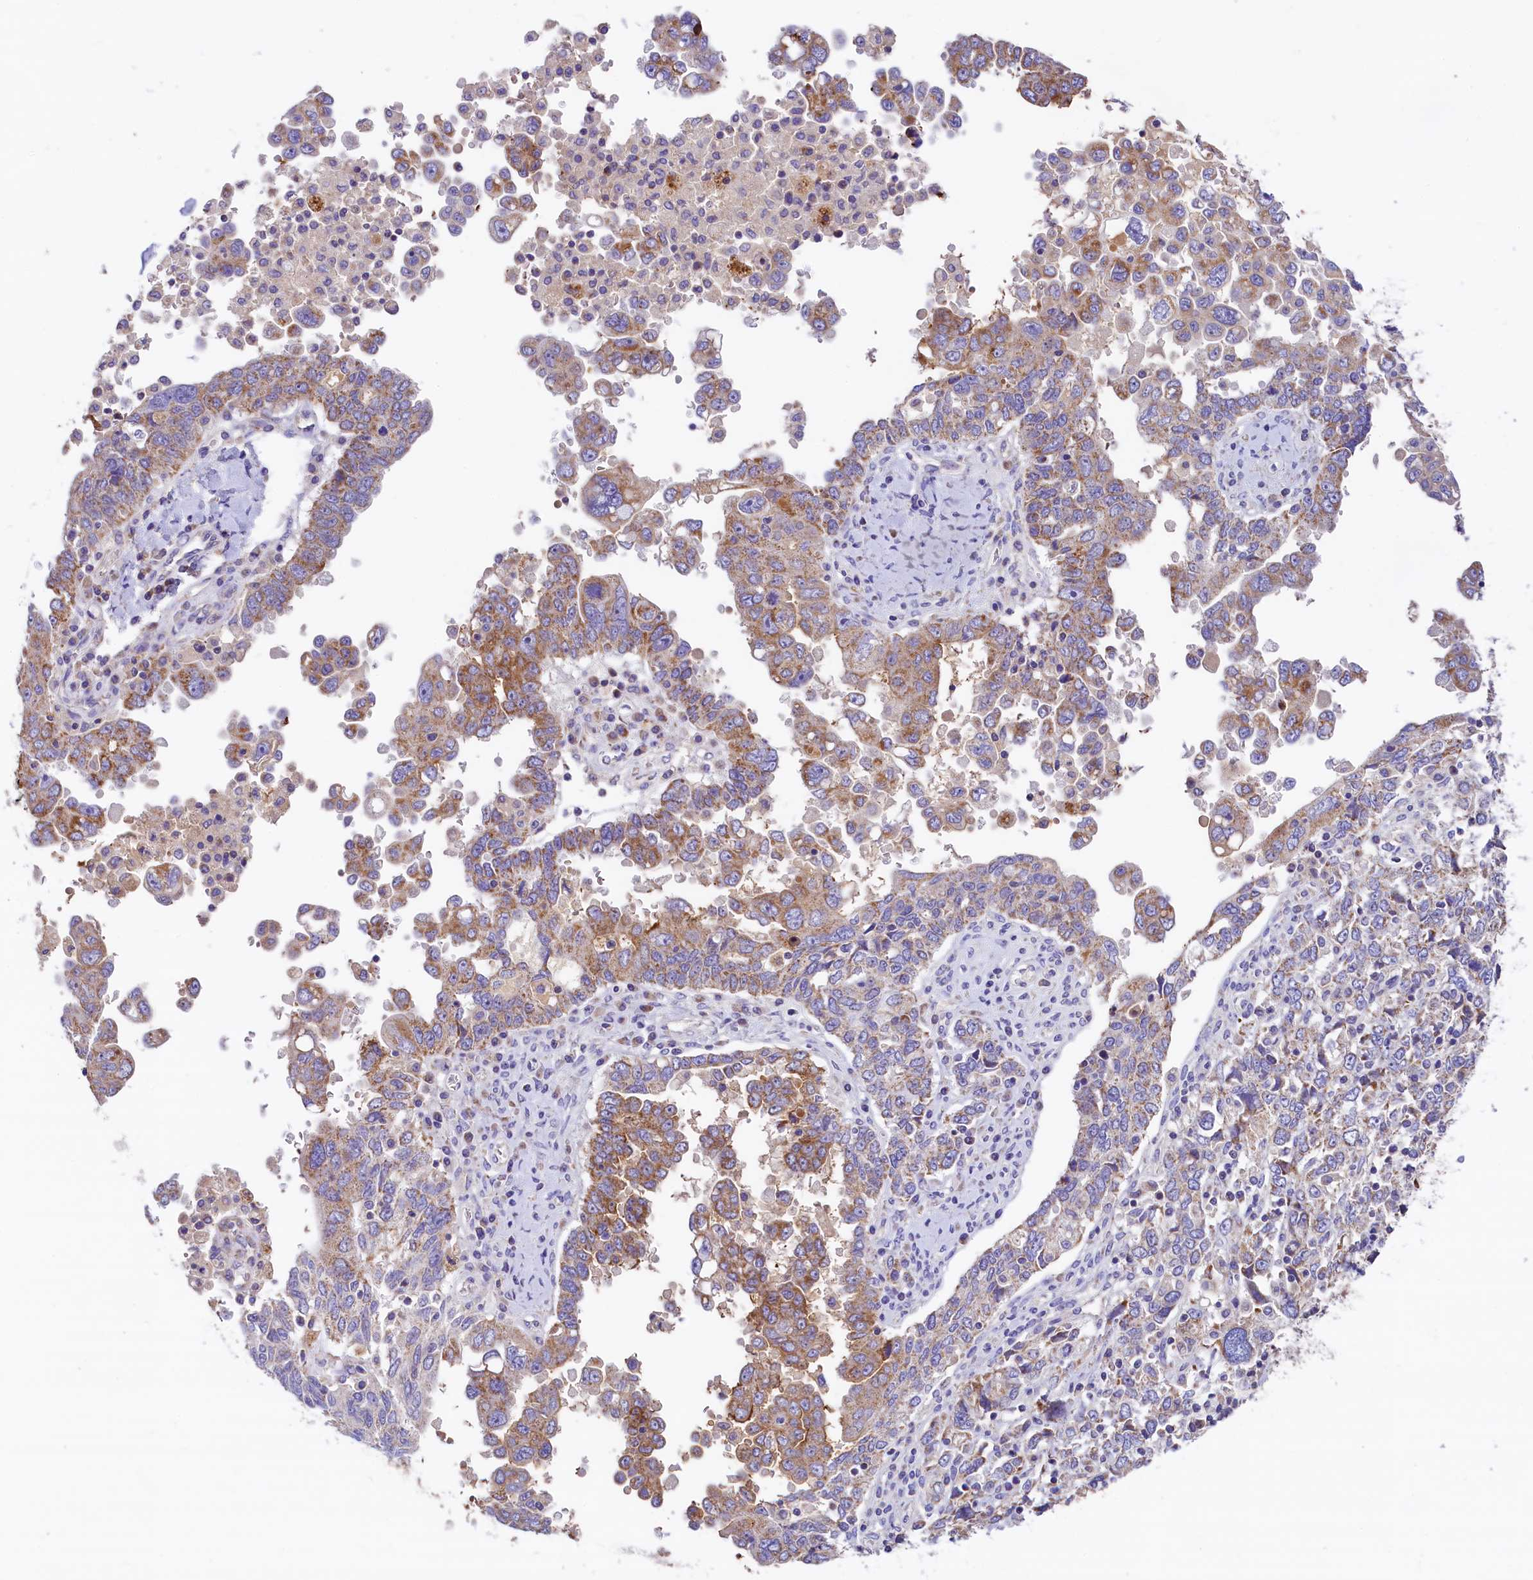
{"staining": {"intensity": "moderate", "quantity": ">75%", "location": "cytoplasmic/membranous"}, "tissue": "ovarian cancer", "cell_type": "Tumor cells", "image_type": "cancer", "snomed": [{"axis": "morphology", "description": "Carcinoma, endometroid"}, {"axis": "topography", "description": "Ovary"}], "caption": "Ovarian cancer (endometroid carcinoma) tissue exhibits moderate cytoplasmic/membranous expression in about >75% of tumor cells (brown staining indicates protein expression, while blue staining denotes nuclei).", "gene": "PMPCB", "patient": {"sex": "female", "age": 62}}